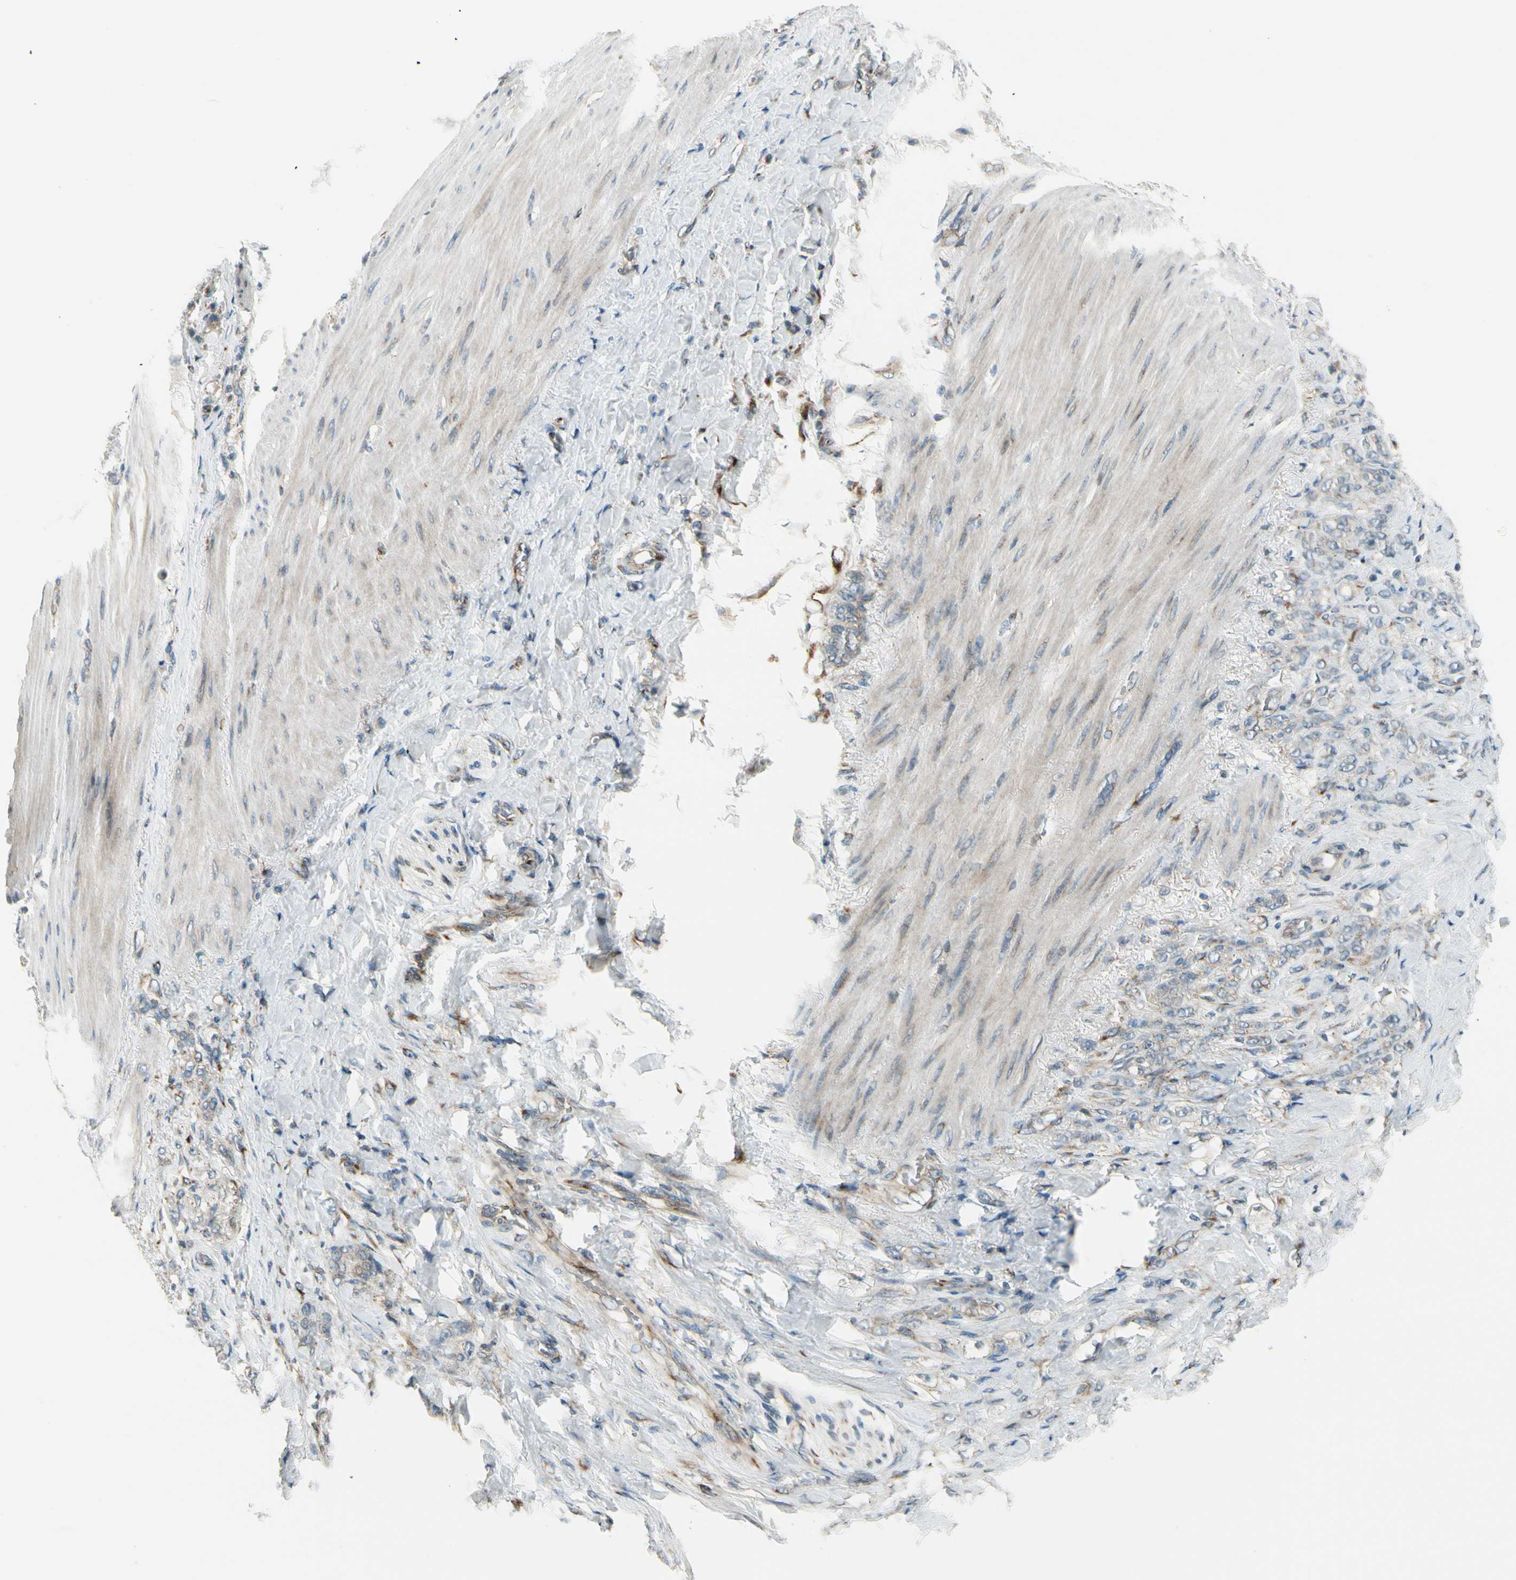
{"staining": {"intensity": "weak", "quantity": "25%-75%", "location": "cytoplasmic/membranous"}, "tissue": "stomach cancer", "cell_type": "Tumor cells", "image_type": "cancer", "snomed": [{"axis": "morphology", "description": "Adenocarcinoma, NOS"}, {"axis": "topography", "description": "Stomach"}], "caption": "Stomach adenocarcinoma tissue reveals weak cytoplasmic/membranous staining in approximately 25%-75% of tumor cells, visualized by immunohistochemistry. (IHC, brightfield microscopy, high magnification).", "gene": "MANSC1", "patient": {"sex": "male", "age": 82}}